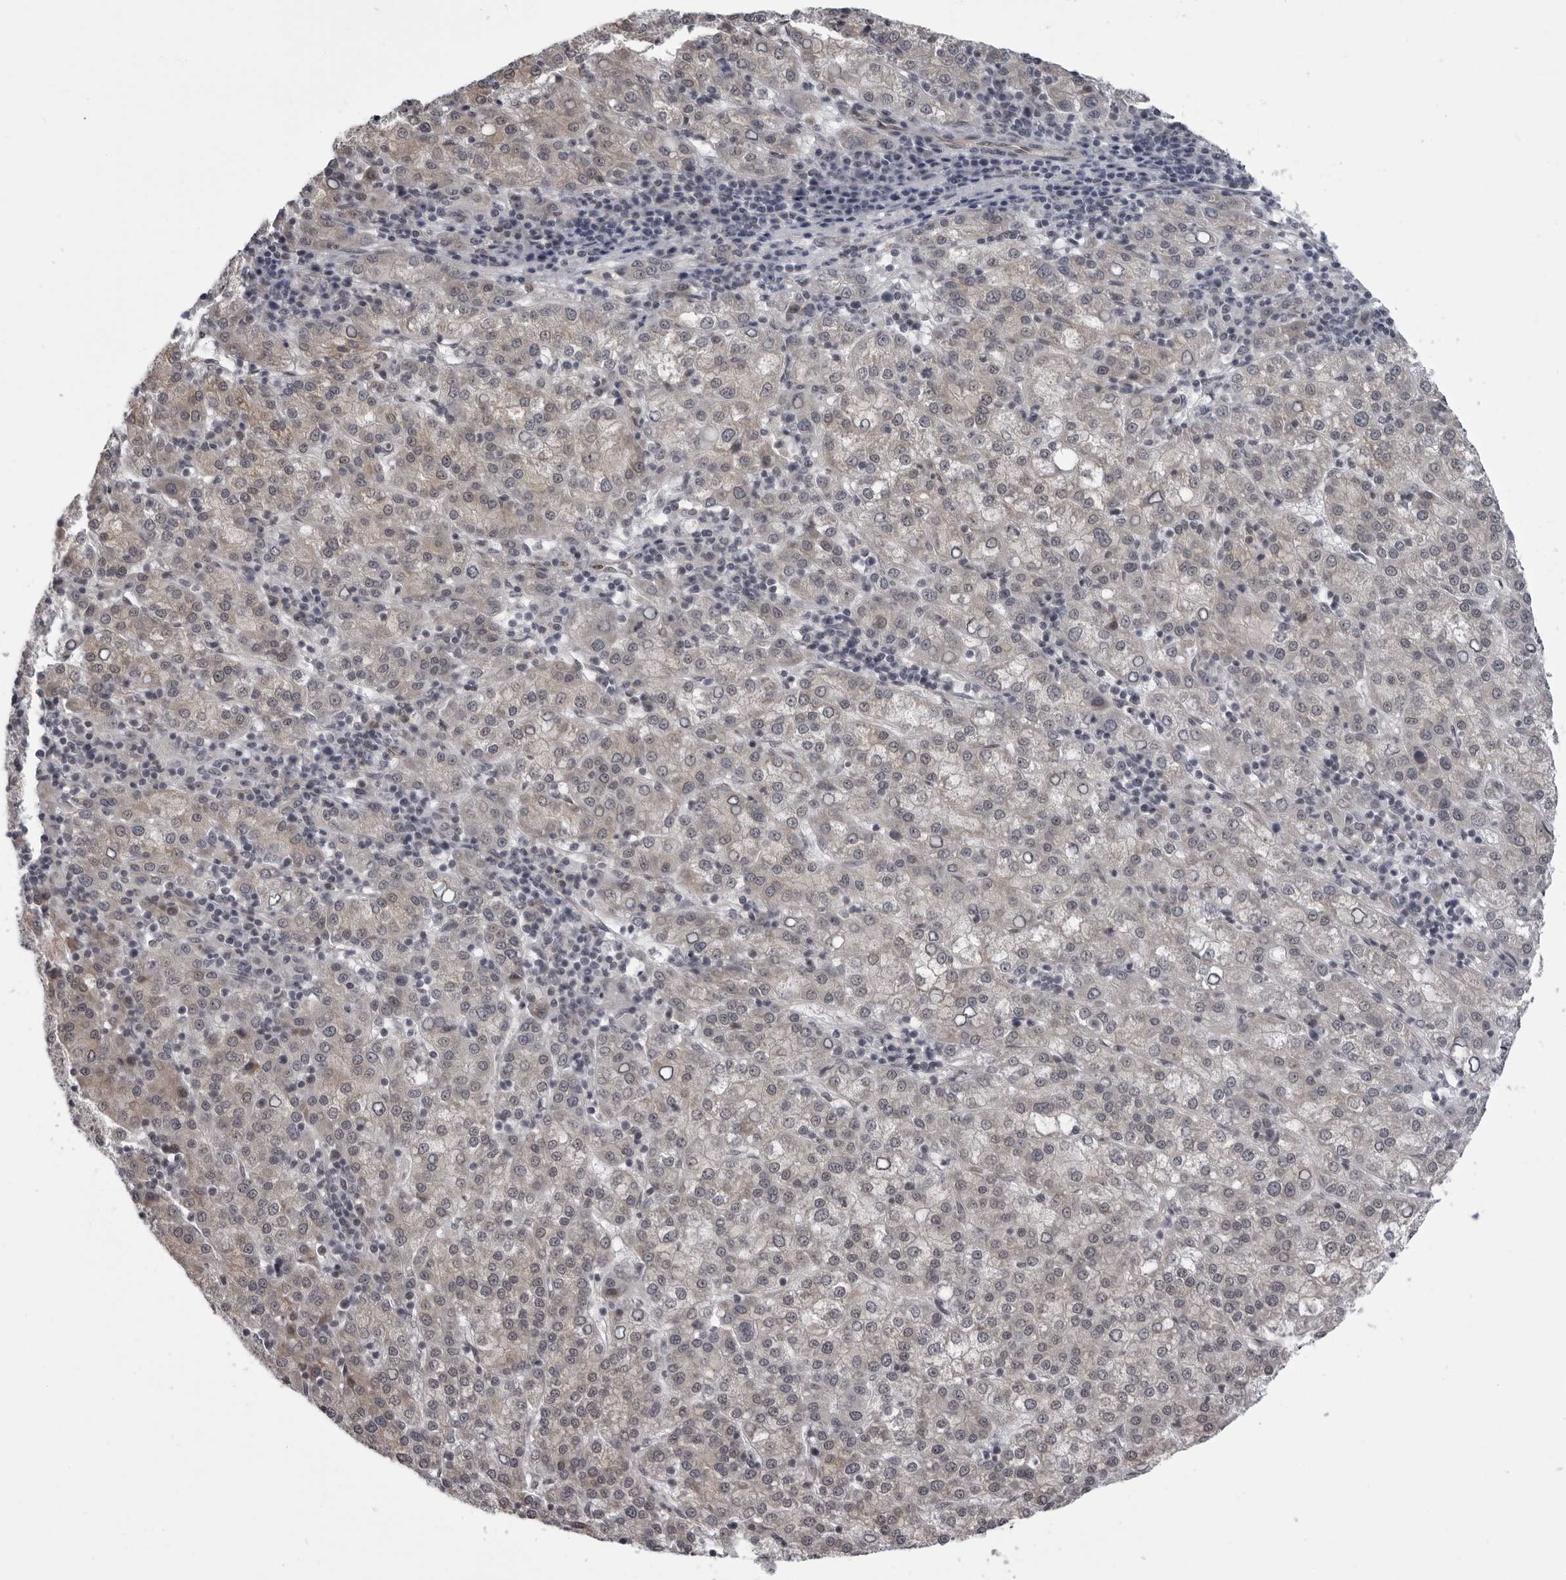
{"staining": {"intensity": "weak", "quantity": "25%-75%", "location": "cytoplasmic/membranous"}, "tissue": "liver cancer", "cell_type": "Tumor cells", "image_type": "cancer", "snomed": [{"axis": "morphology", "description": "Carcinoma, Hepatocellular, NOS"}, {"axis": "topography", "description": "Liver"}], "caption": "Protein expression analysis of human liver cancer reveals weak cytoplasmic/membranous positivity in approximately 25%-75% of tumor cells.", "gene": "MAPK12", "patient": {"sex": "female", "age": 58}}